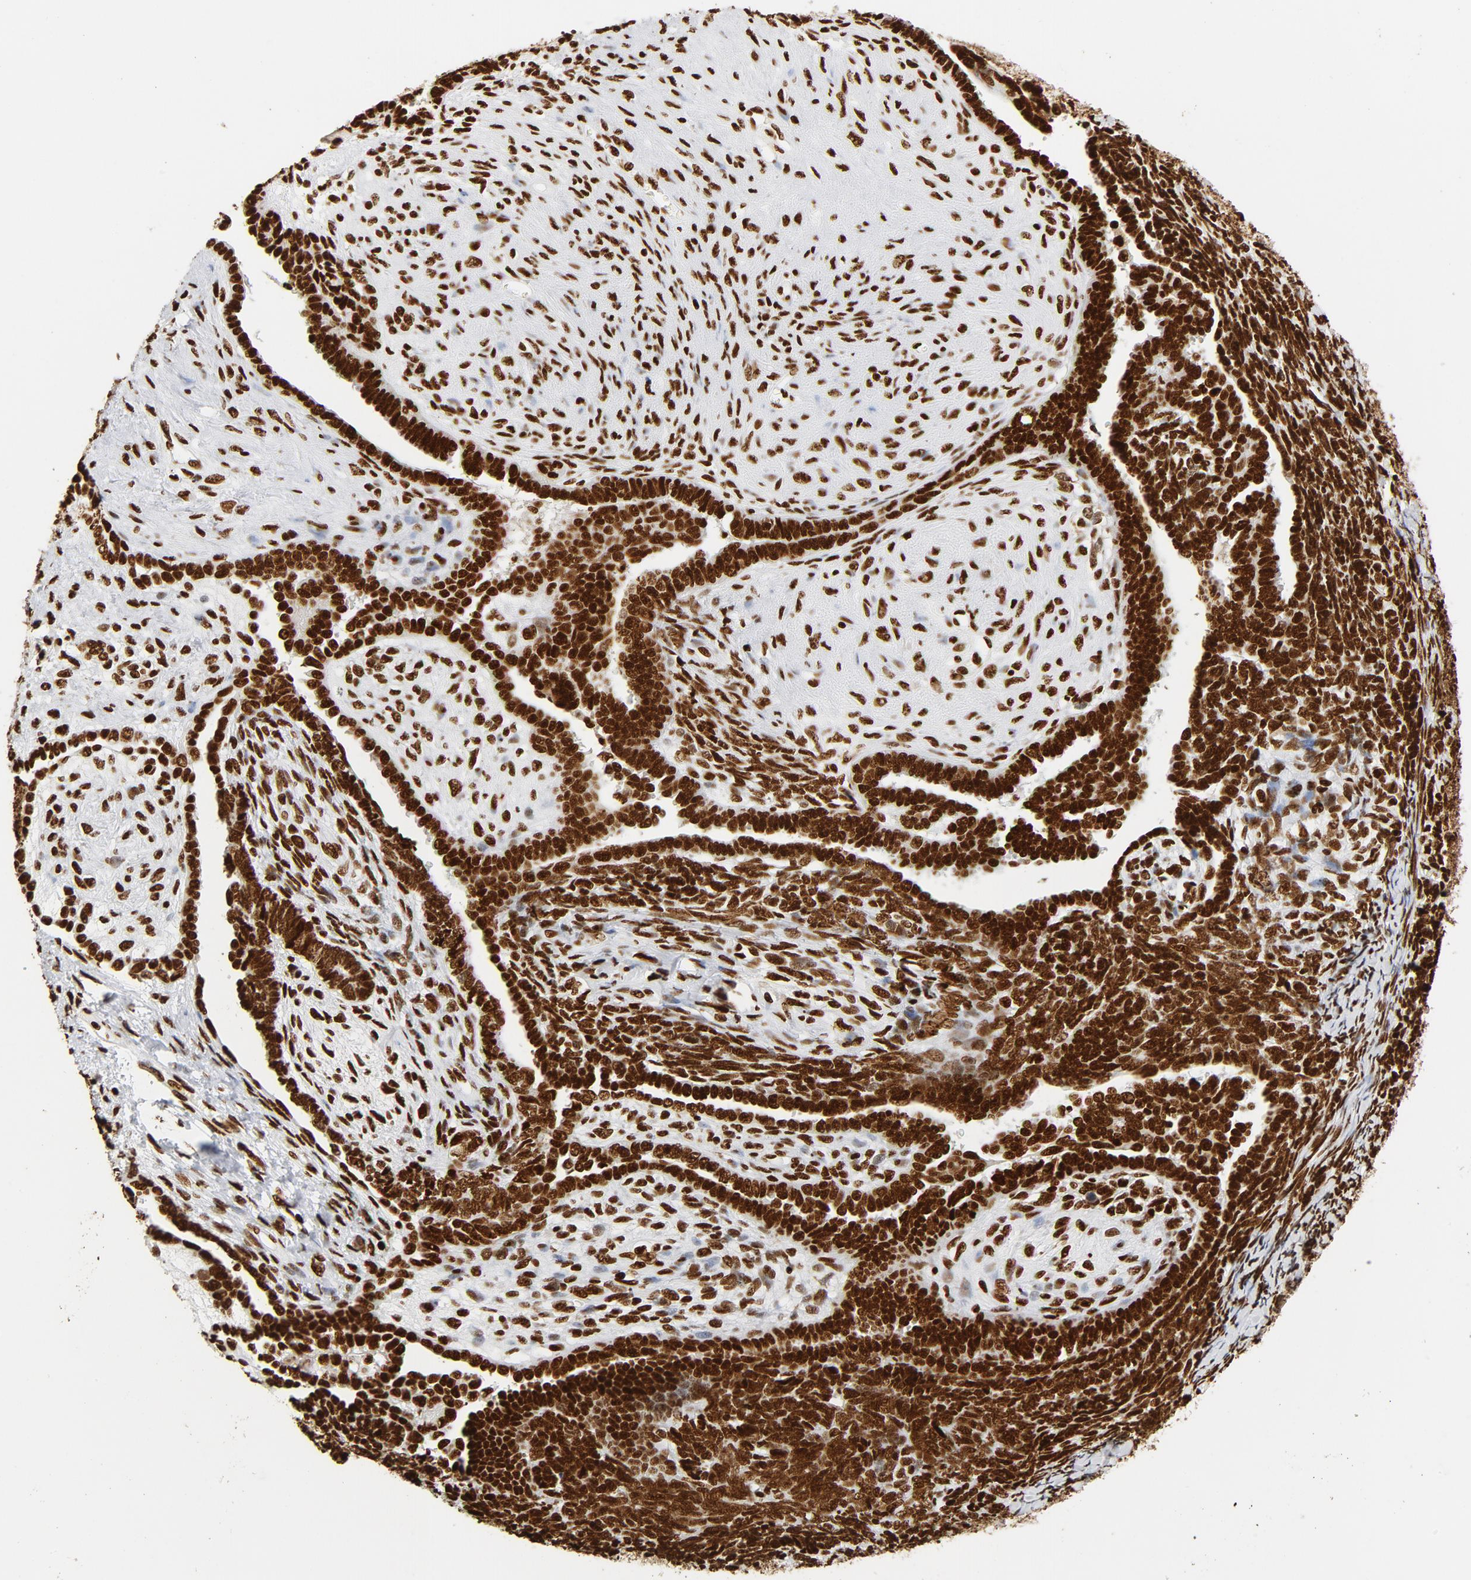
{"staining": {"intensity": "strong", "quantity": ">75%", "location": "nuclear"}, "tissue": "endometrial cancer", "cell_type": "Tumor cells", "image_type": "cancer", "snomed": [{"axis": "morphology", "description": "Neoplasm, malignant, NOS"}, {"axis": "topography", "description": "Endometrium"}], "caption": "Human endometrial cancer stained with a protein marker reveals strong staining in tumor cells.", "gene": "XRCC6", "patient": {"sex": "female", "age": 74}}